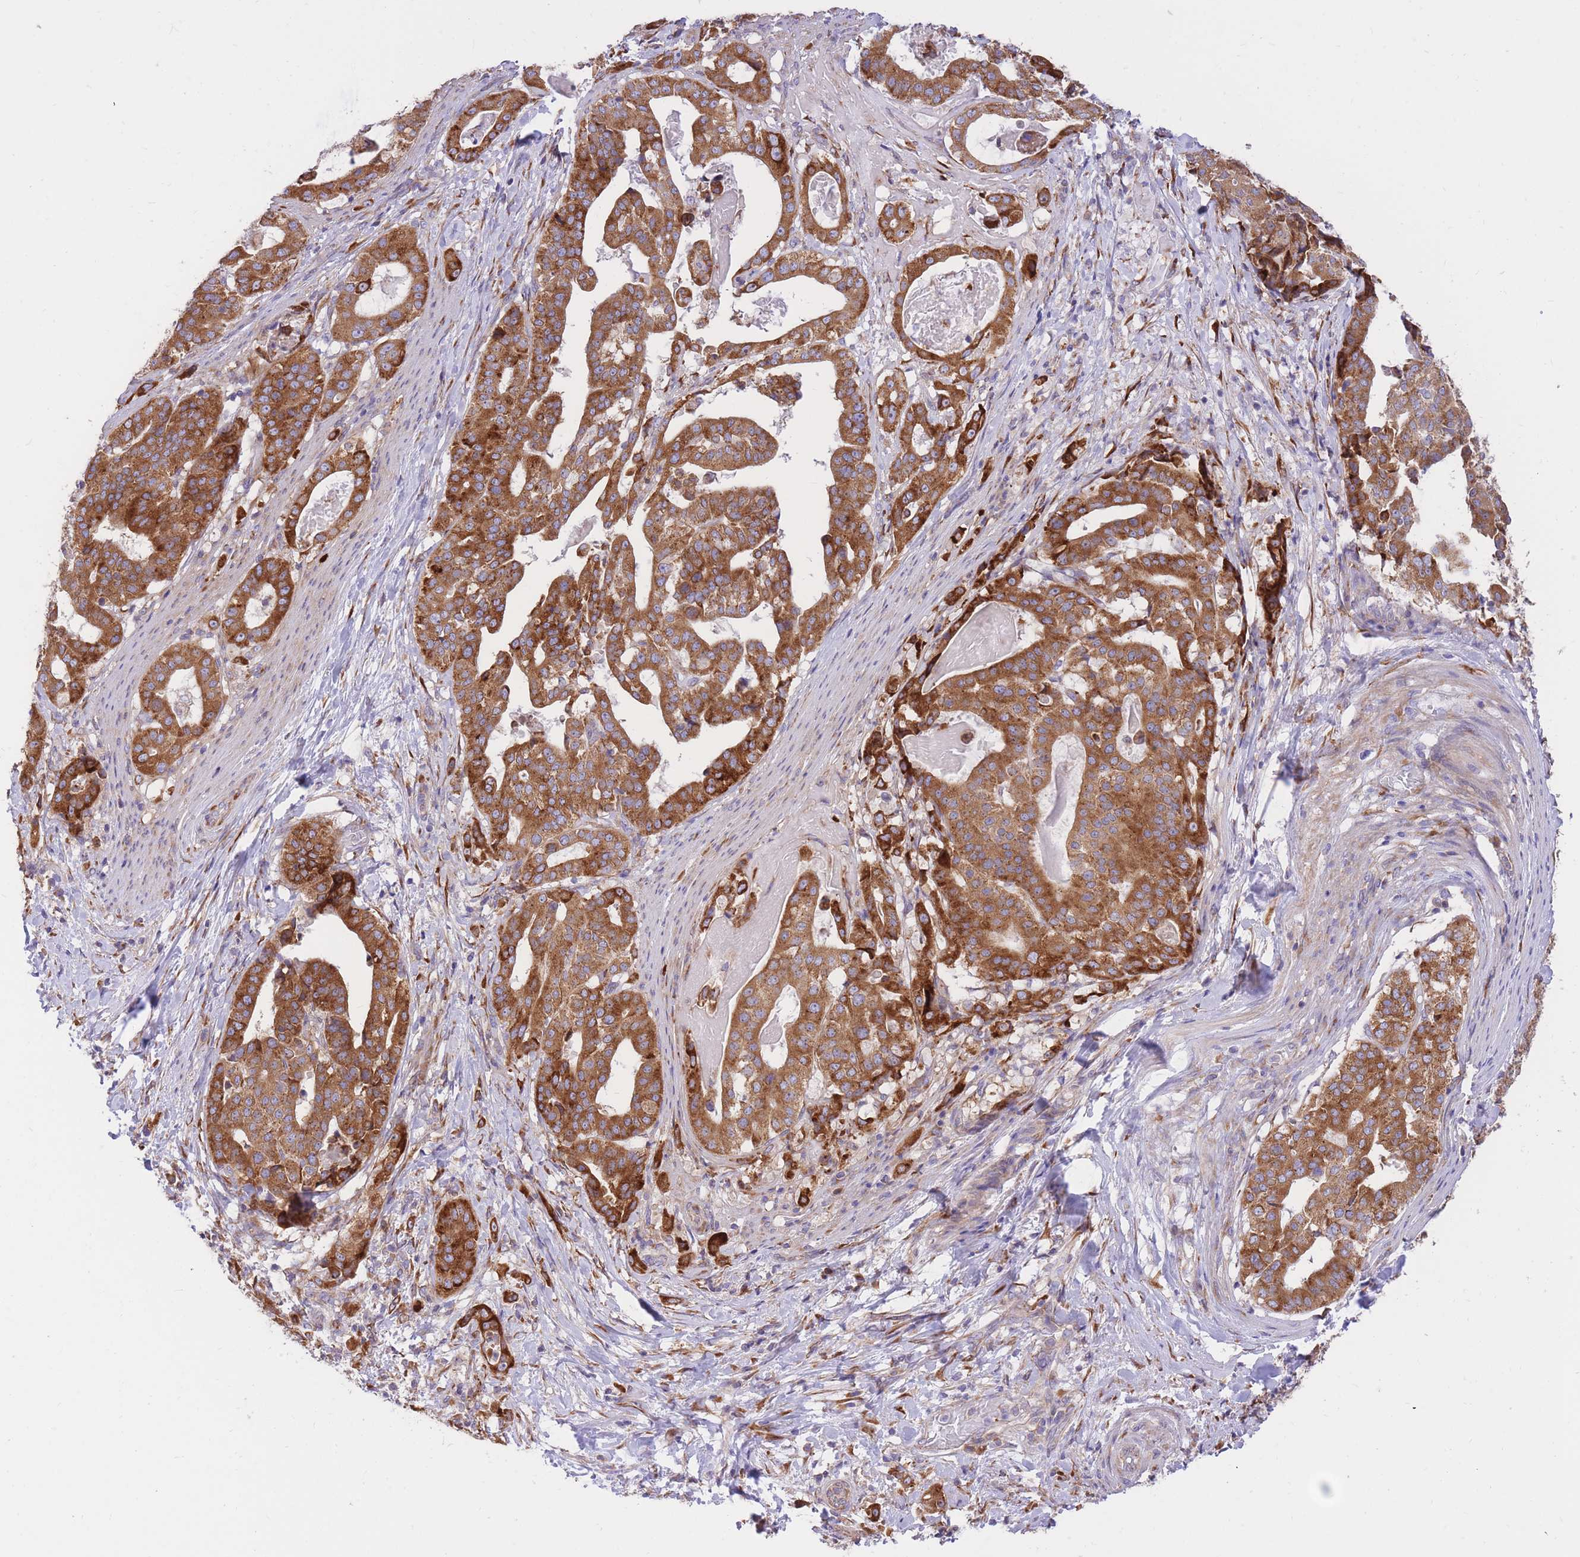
{"staining": {"intensity": "strong", "quantity": ">75%", "location": "cytoplasmic/membranous"}, "tissue": "stomach cancer", "cell_type": "Tumor cells", "image_type": "cancer", "snomed": [{"axis": "morphology", "description": "Adenocarcinoma, NOS"}, {"axis": "topography", "description": "Stomach"}], "caption": "Immunohistochemistry micrograph of neoplastic tissue: adenocarcinoma (stomach) stained using IHC shows high levels of strong protein expression localized specifically in the cytoplasmic/membranous of tumor cells, appearing as a cytoplasmic/membranous brown color.", "gene": "GBP7", "patient": {"sex": "male", "age": 48}}